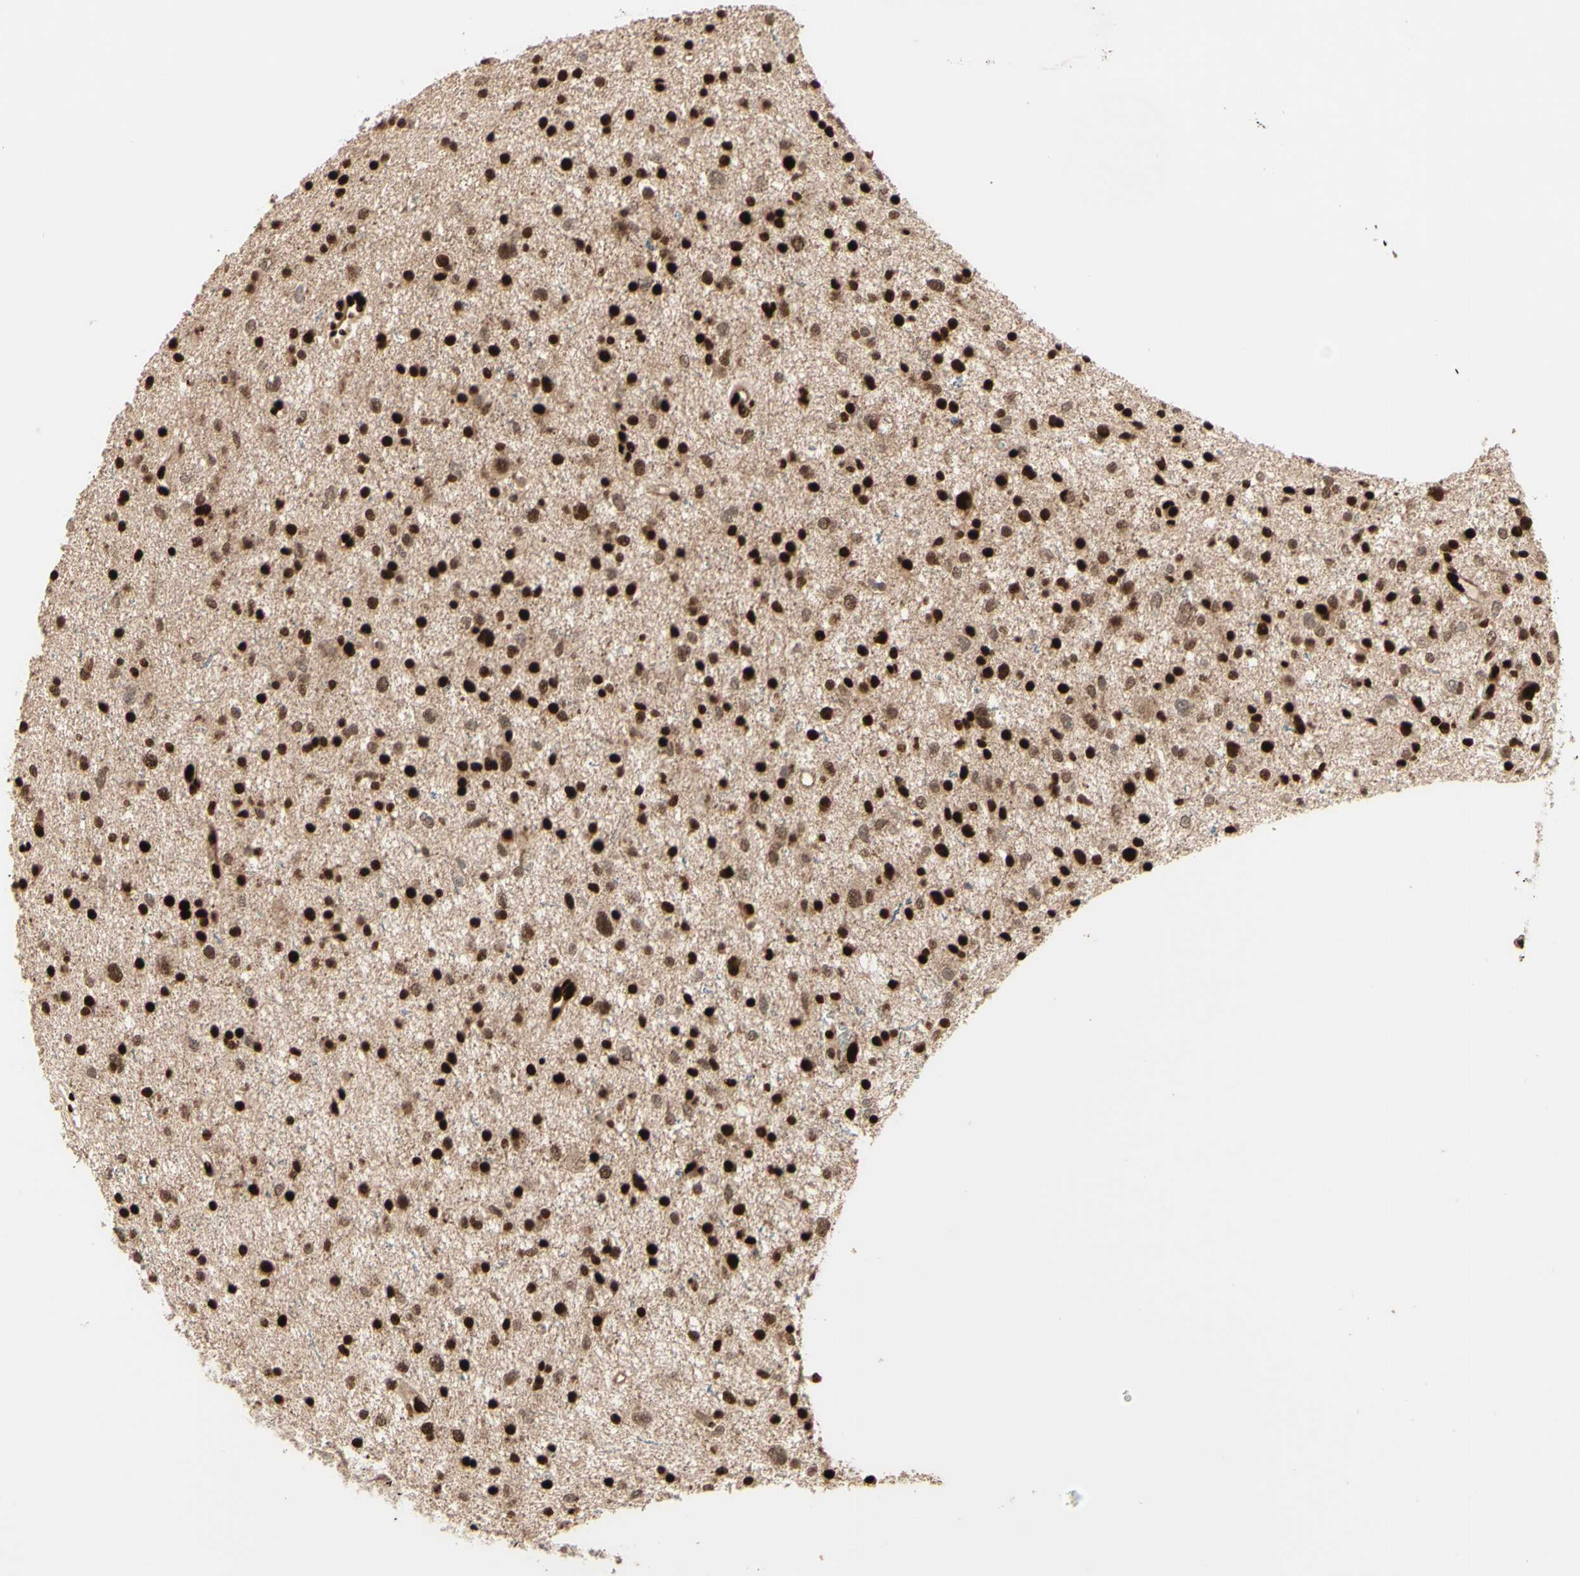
{"staining": {"intensity": "strong", "quantity": ">75%", "location": "nuclear"}, "tissue": "glioma", "cell_type": "Tumor cells", "image_type": "cancer", "snomed": [{"axis": "morphology", "description": "Glioma, malignant, Low grade"}, {"axis": "topography", "description": "Brain"}], "caption": "Strong nuclear expression is identified in about >75% of tumor cells in malignant glioma (low-grade). (brown staining indicates protein expression, while blue staining denotes nuclei).", "gene": "NR3C1", "patient": {"sex": "female", "age": 37}}